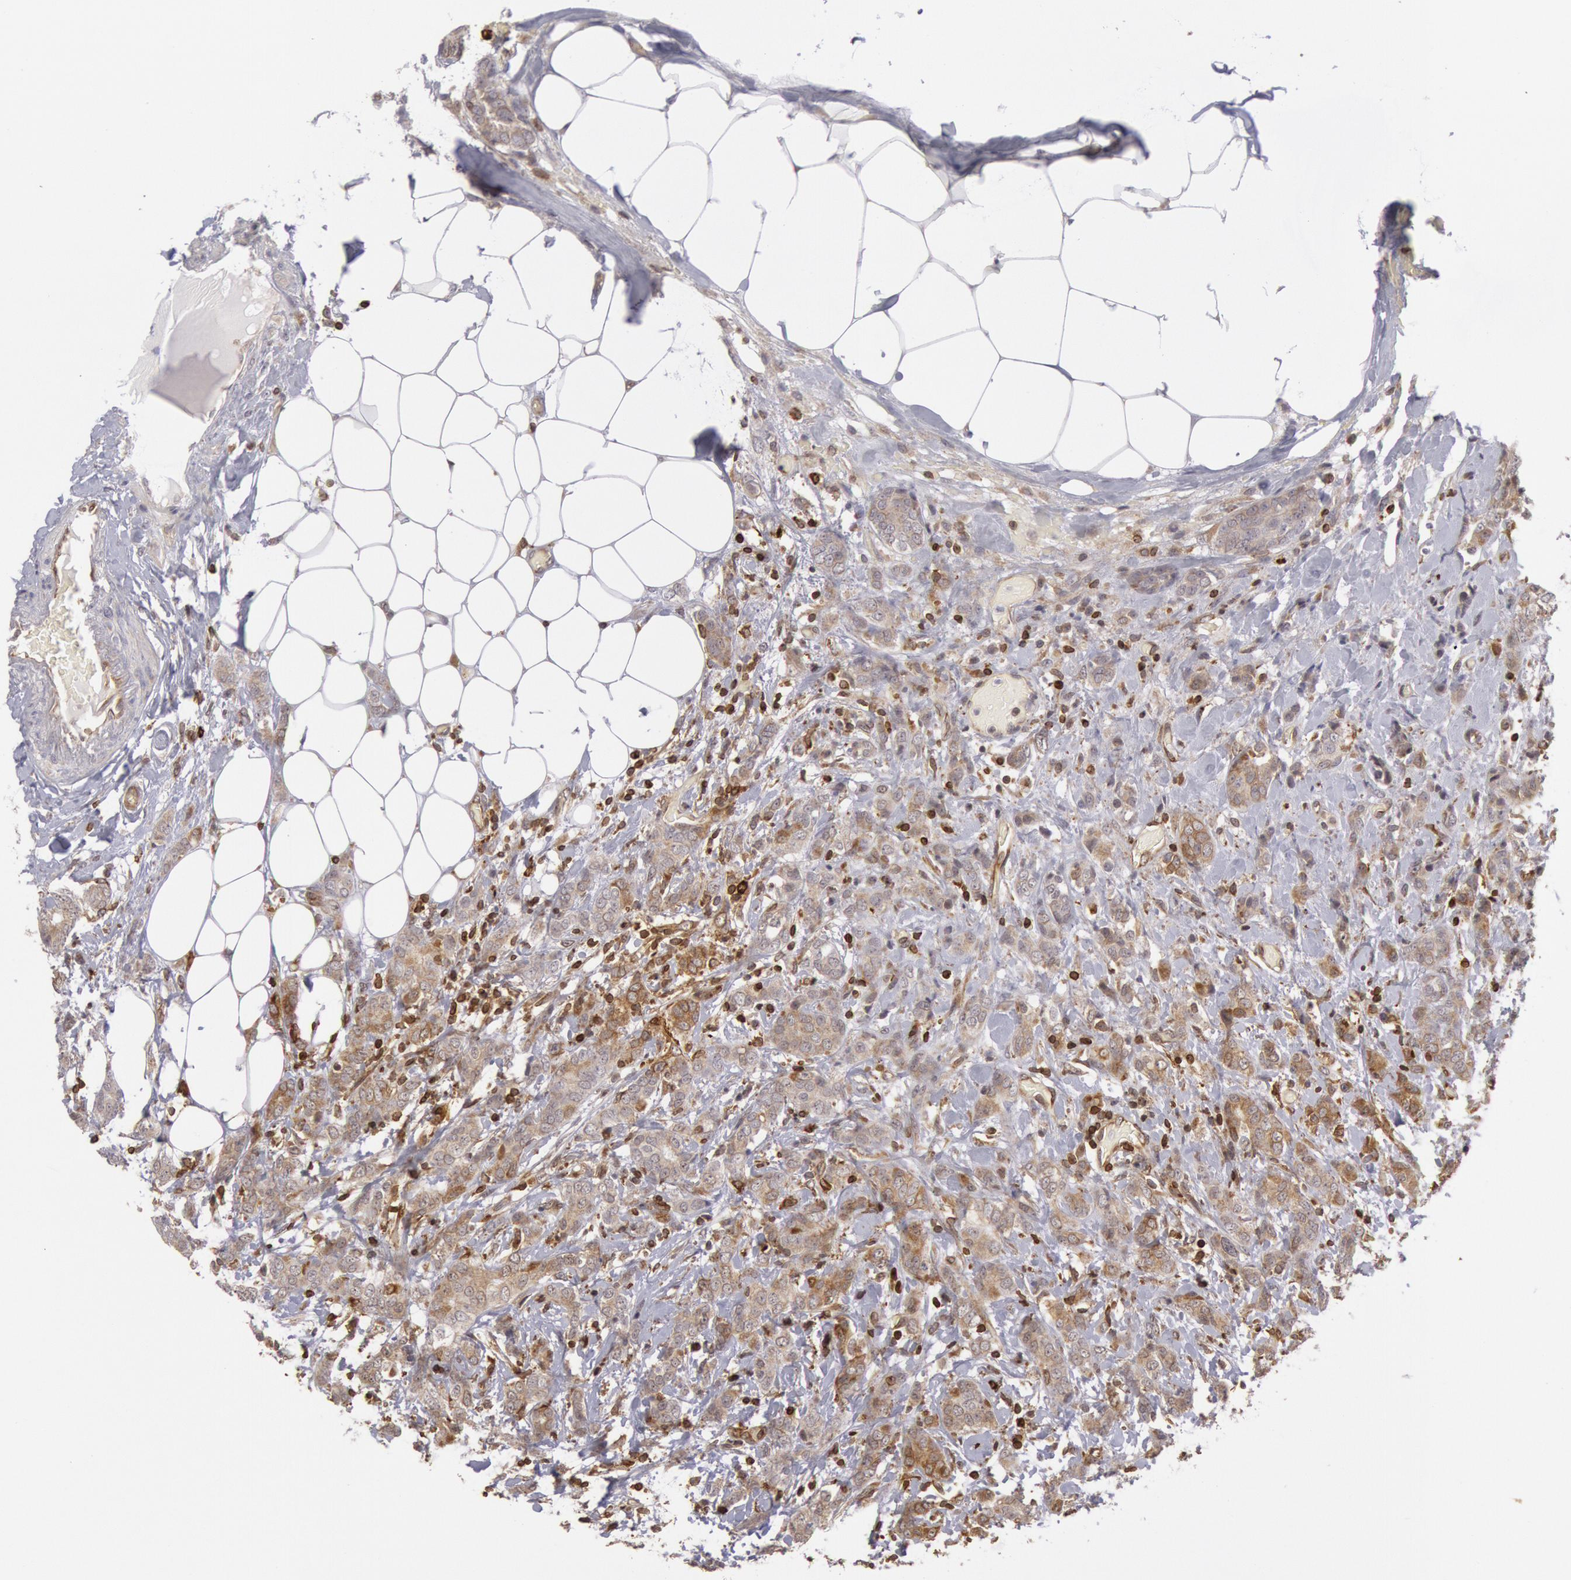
{"staining": {"intensity": "weak", "quantity": "25%-75%", "location": "cytoplasmic/membranous"}, "tissue": "breast cancer", "cell_type": "Tumor cells", "image_type": "cancer", "snomed": [{"axis": "morphology", "description": "Duct carcinoma"}, {"axis": "topography", "description": "Breast"}], "caption": "A photomicrograph of breast cancer stained for a protein shows weak cytoplasmic/membranous brown staining in tumor cells.", "gene": "TAP2", "patient": {"sex": "female", "age": 53}}